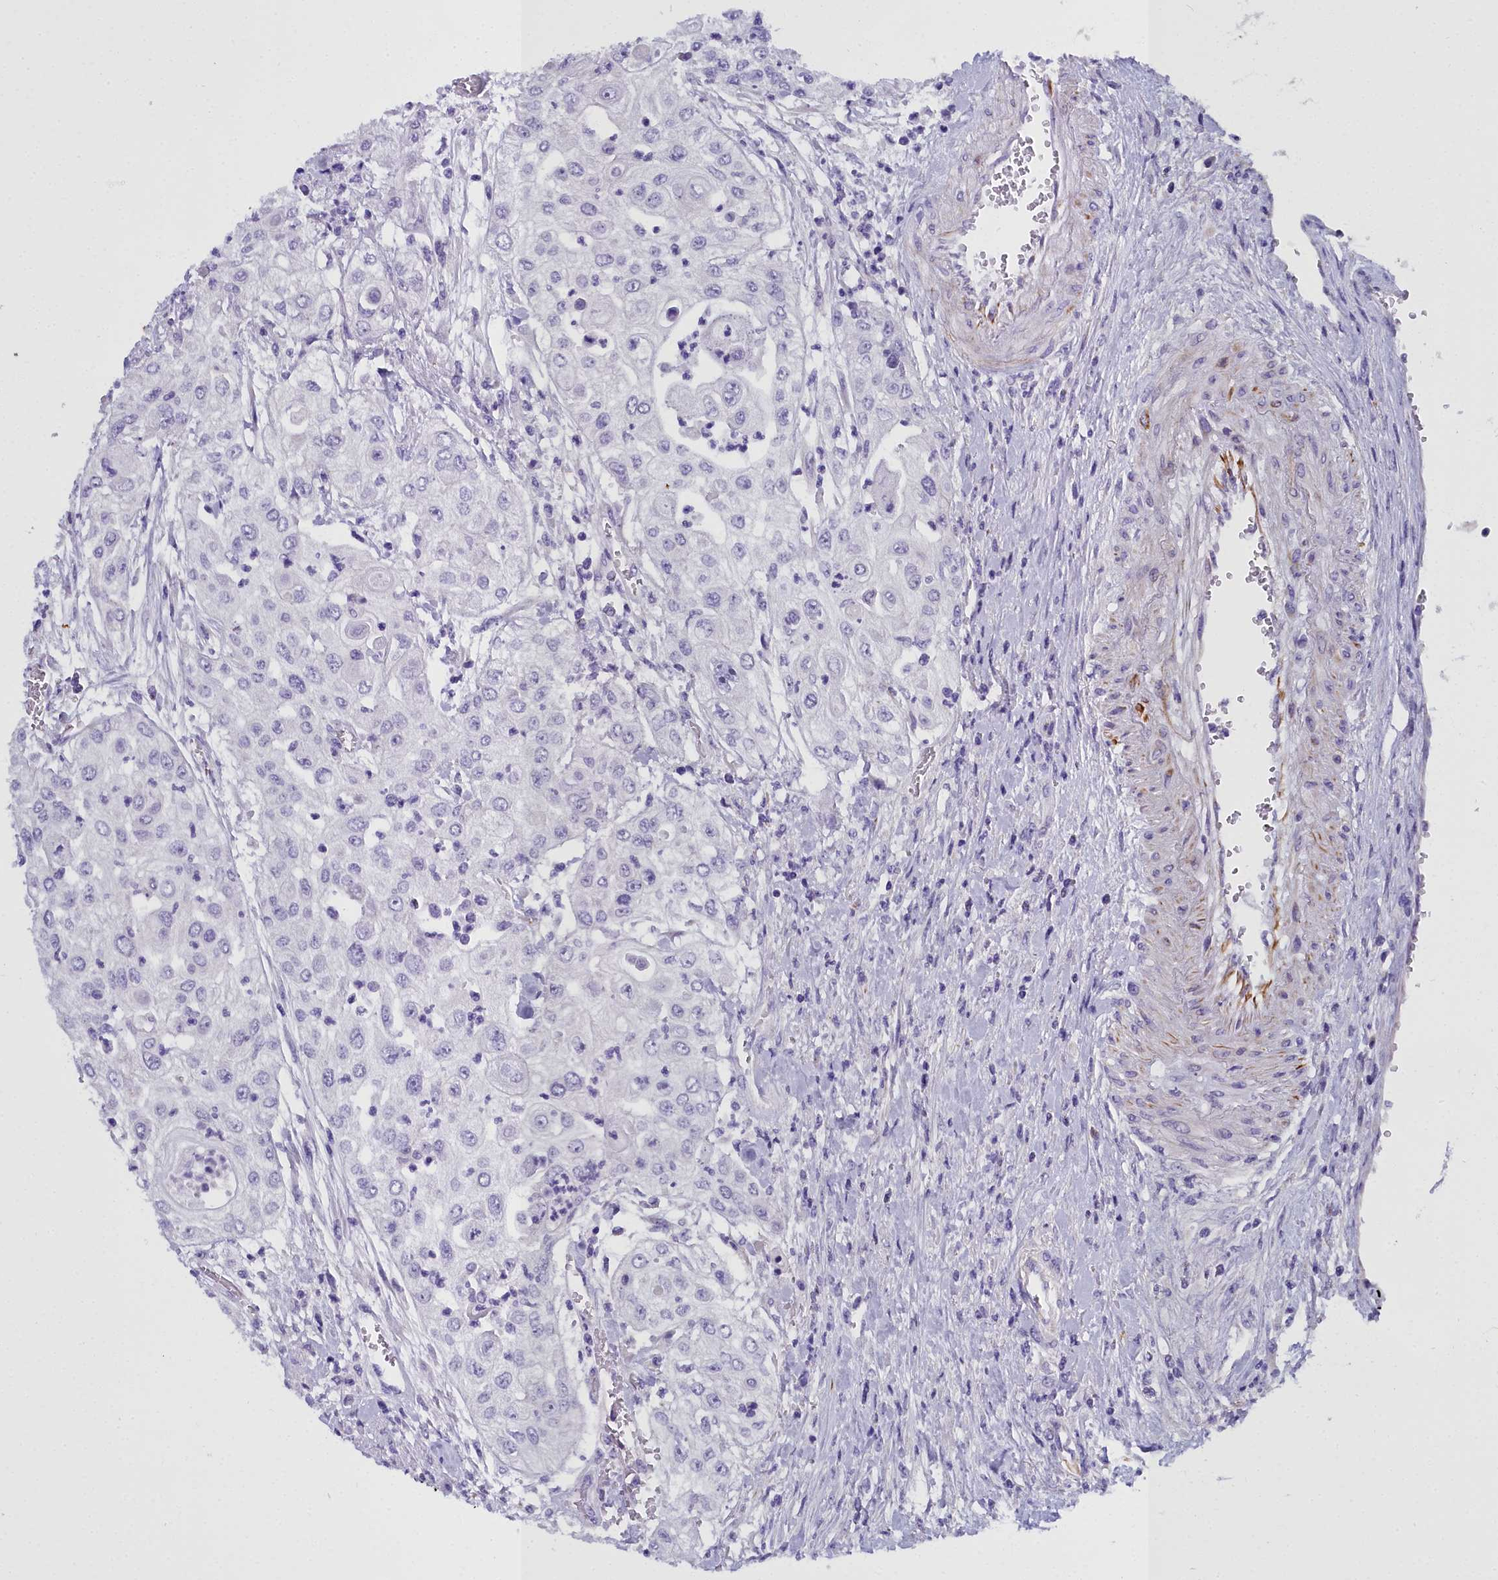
{"staining": {"intensity": "negative", "quantity": "none", "location": "none"}, "tissue": "urothelial cancer", "cell_type": "Tumor cells", "image_type": "cancer", "snomed": [{"axis": "morphology", "description": "Urothelial carcinoma, High grade"}, {"axis": "topography", "description": "Urinary bladder"}], "caption": "A micrograph of human urothelial carcinoma (high-grade) is negative for staining in tumor cells.", "gene": "TIMM22", "patient": {"sex": "female", "age": 79}}